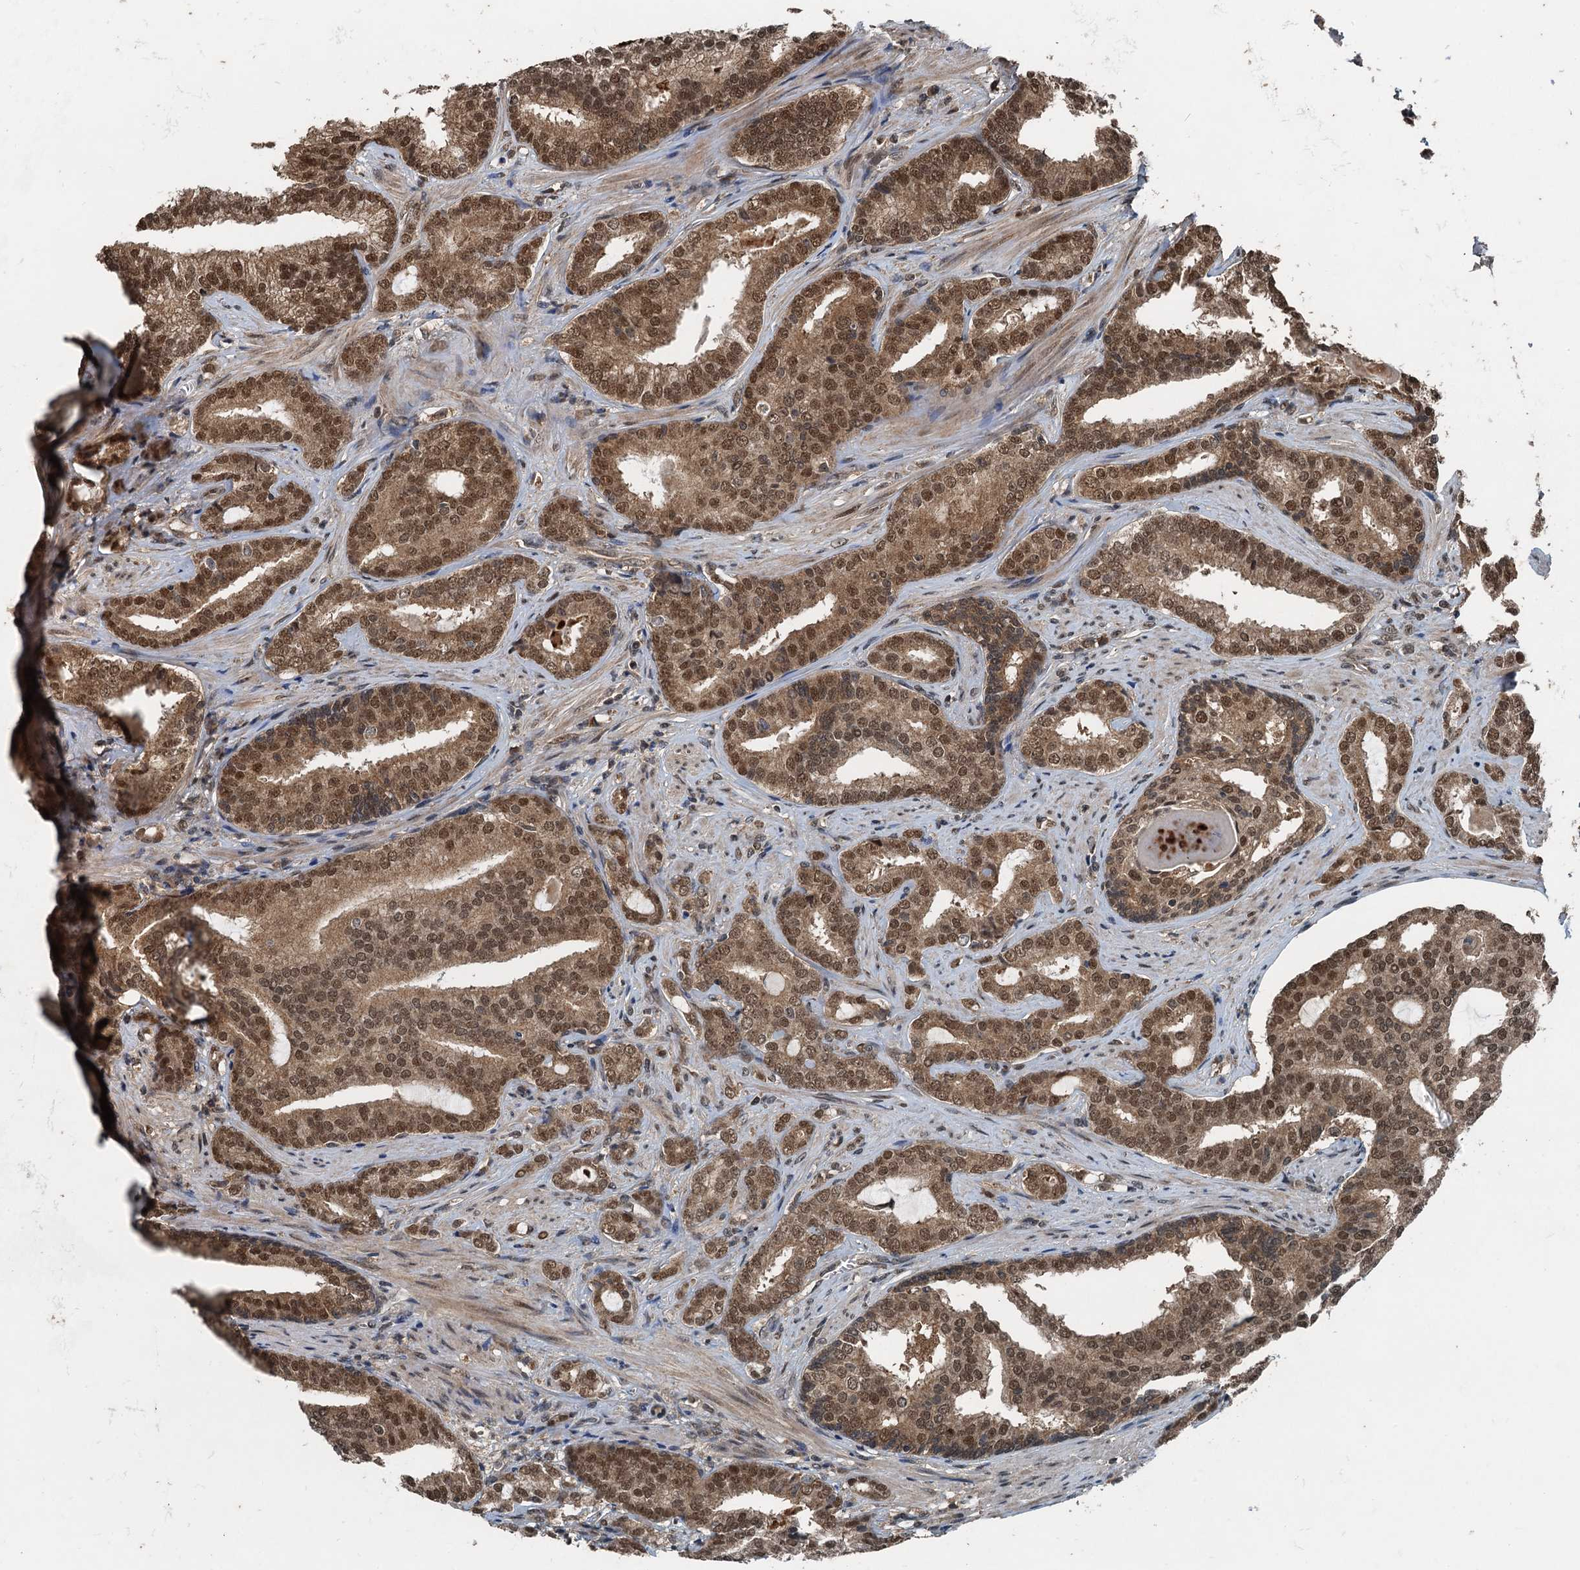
{"staining": {"intensity": "moderate", "quantity": ">75%", "location": "cytoplasmic/membranous,nuclear"}, "tissue": "prostate cancer", "cell_type": "Tumor cells", "image_type": "cancer", "snomed": [{"axis": "morphology", "description": "Adenocarcinoma, High grade"}, {"axis": "topography", "description": "Prostate"}], "caption": "Moderate cytoplasmic/membranous and nuclear protein expression is identified in approximately >75% of tumor cells in high-grade adenocarcinoma (prostate). (IHC, brightfield microscopy, high magnification).", "gene": "UBXN6", "patient": {"sex": "male", "age": 63}}